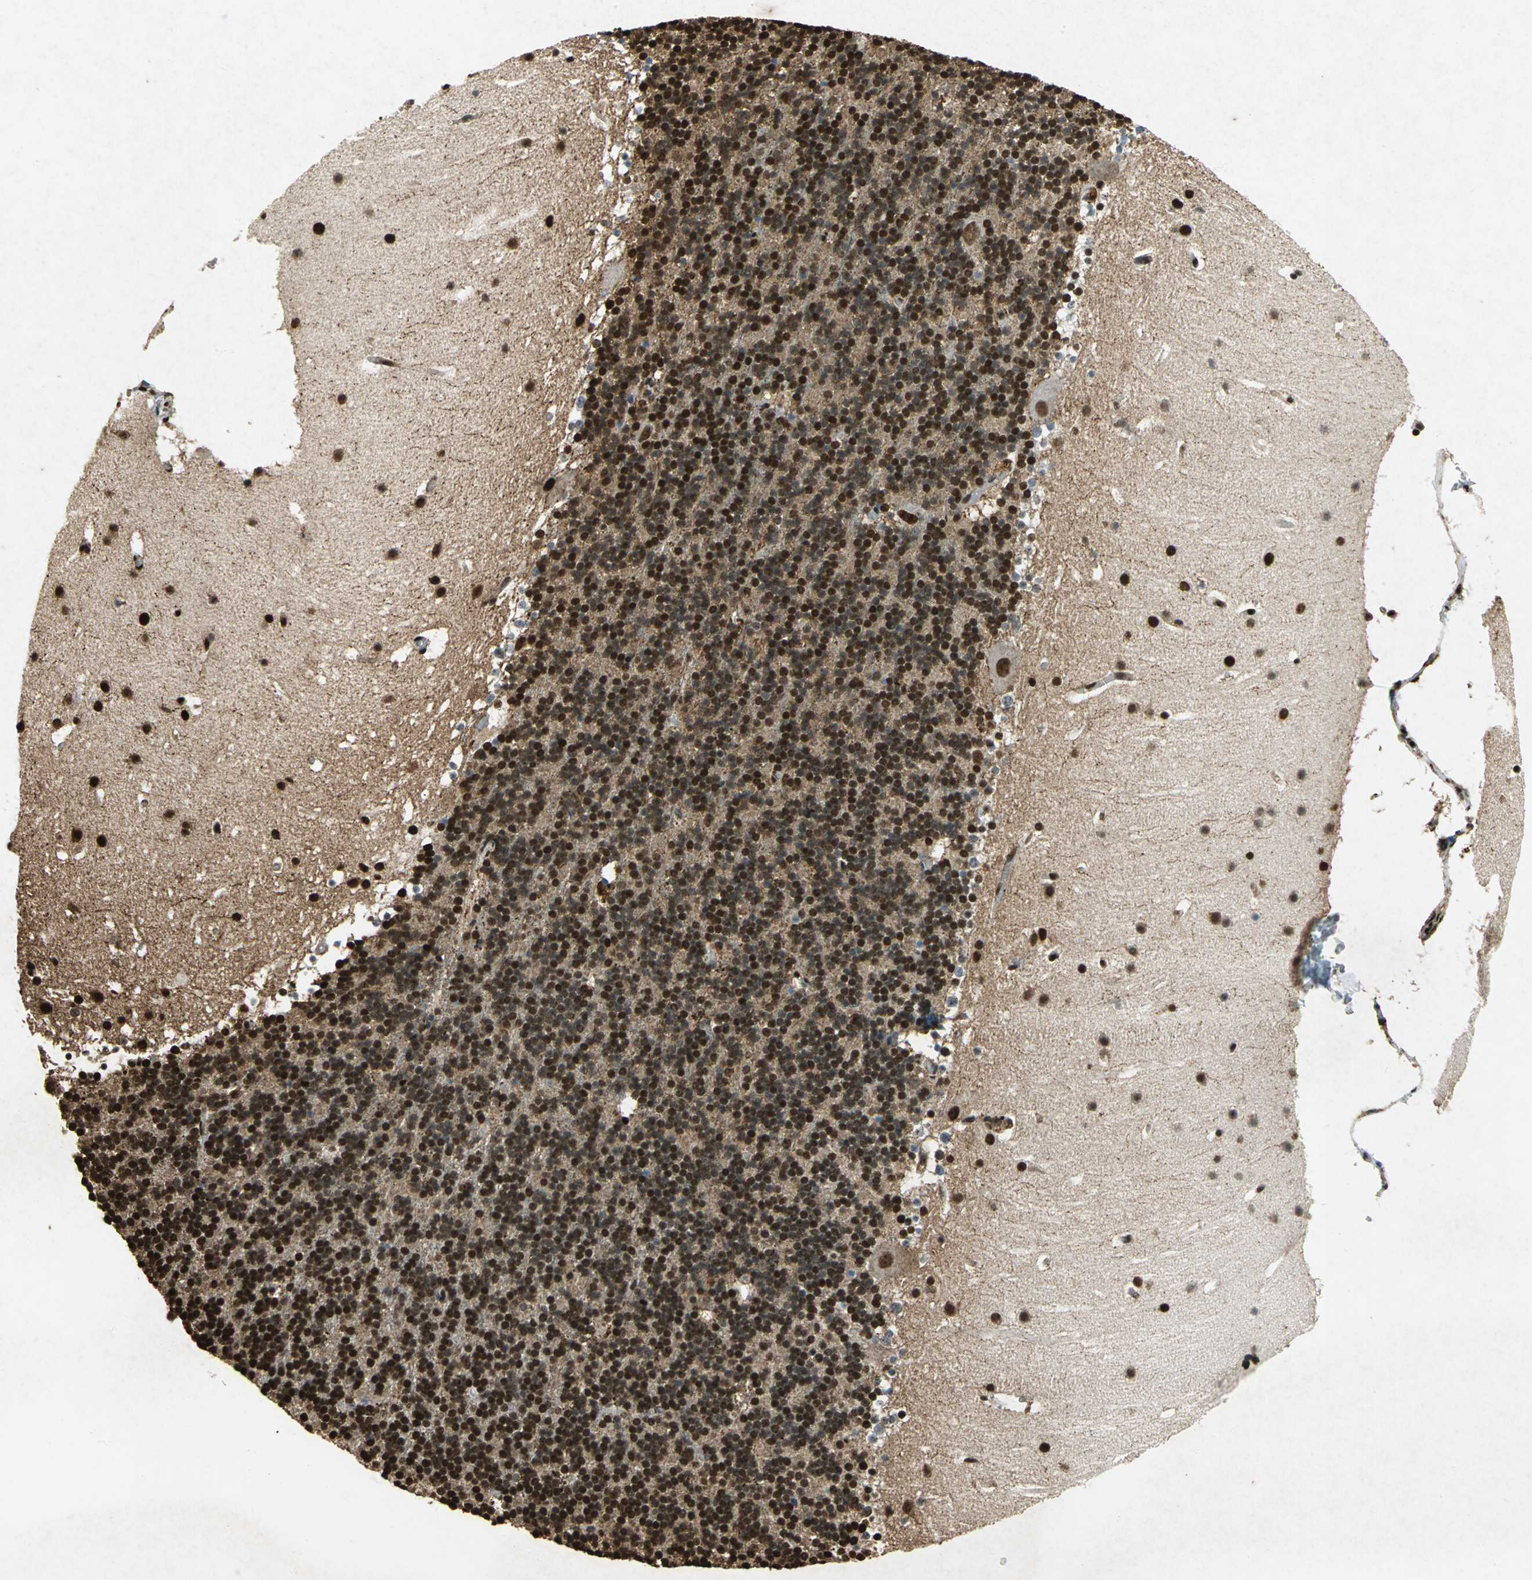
{"staining": {"intensity": "strong", "quantity": ">75%", "location": "nuclear"}, "tissue": "cerebellum", "cell_type": "Cells in granular layer", "image_type": "normal", "snomed": [{"axis": "morphology", "description": "Normal tissue, NOS"}, {"axis": "topography", "description": "Cerebellum"}], "caption": "DAB (3,3'-diaminobenzidine) immunohistochemical staining of normal cerebellum demonstrates strong nuclear protein expression in about >75% of cells in granular layer.", "gene": "ANP32A", "patient": {"sex": "male", "age": 45}}